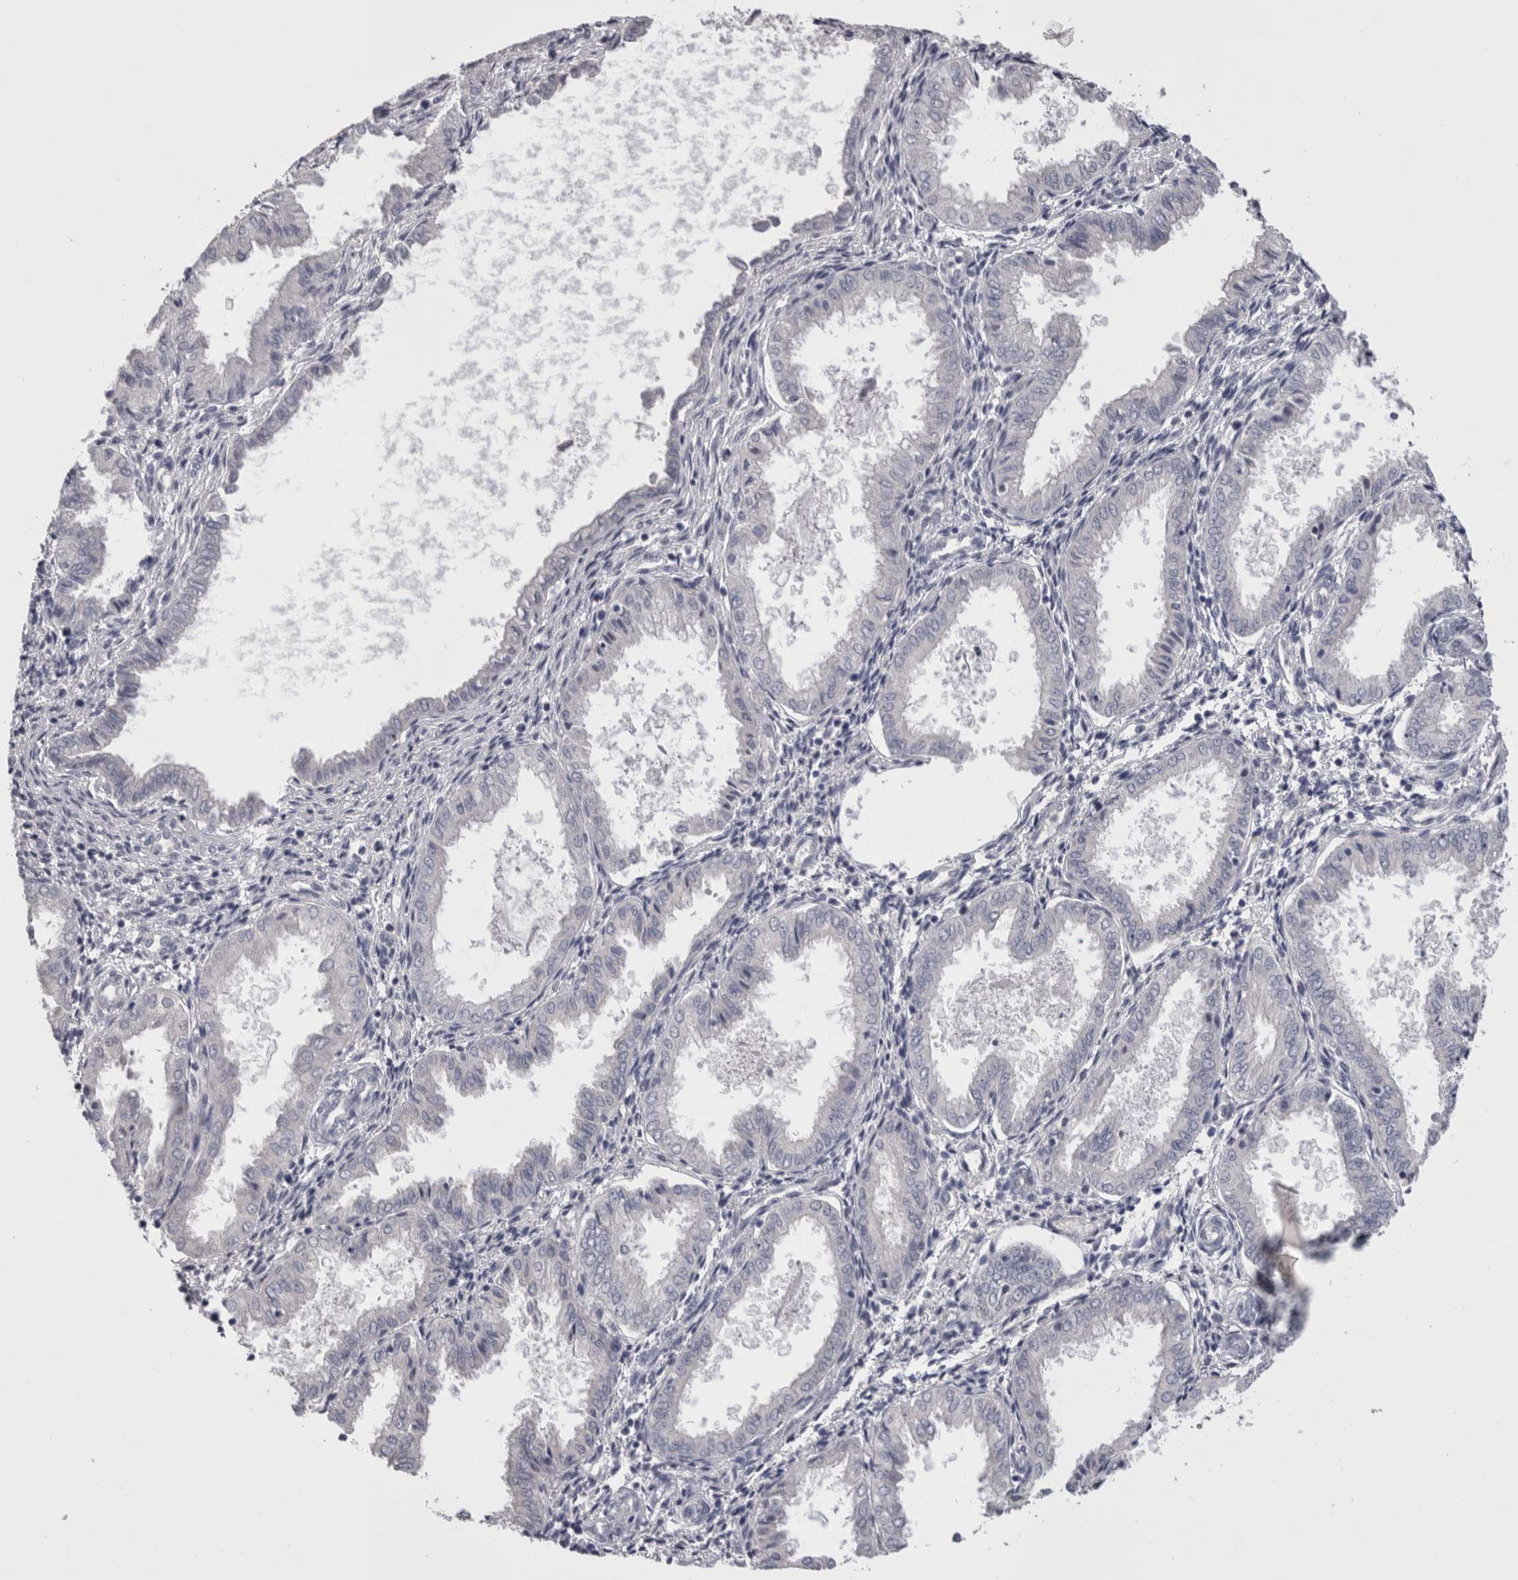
{"staining": {"intensity": "negative", "quantity": "none", "location": "none"}, "tissue": "endometrium", "cell_type": "Cells in endometrial stroma", "image_type": "normal", "snomed": [{"axis": "morphology", "description": "Normal tissue, NOS"}, {"axis": "topography", "description": "Endometrium"}], "caption": "Endometrium stained for a protein using immunohistochemistry shows no staining cells in endometrial stroma.", "gene": "CDHR5", "patient": {"sex": "female", "age": 33}}